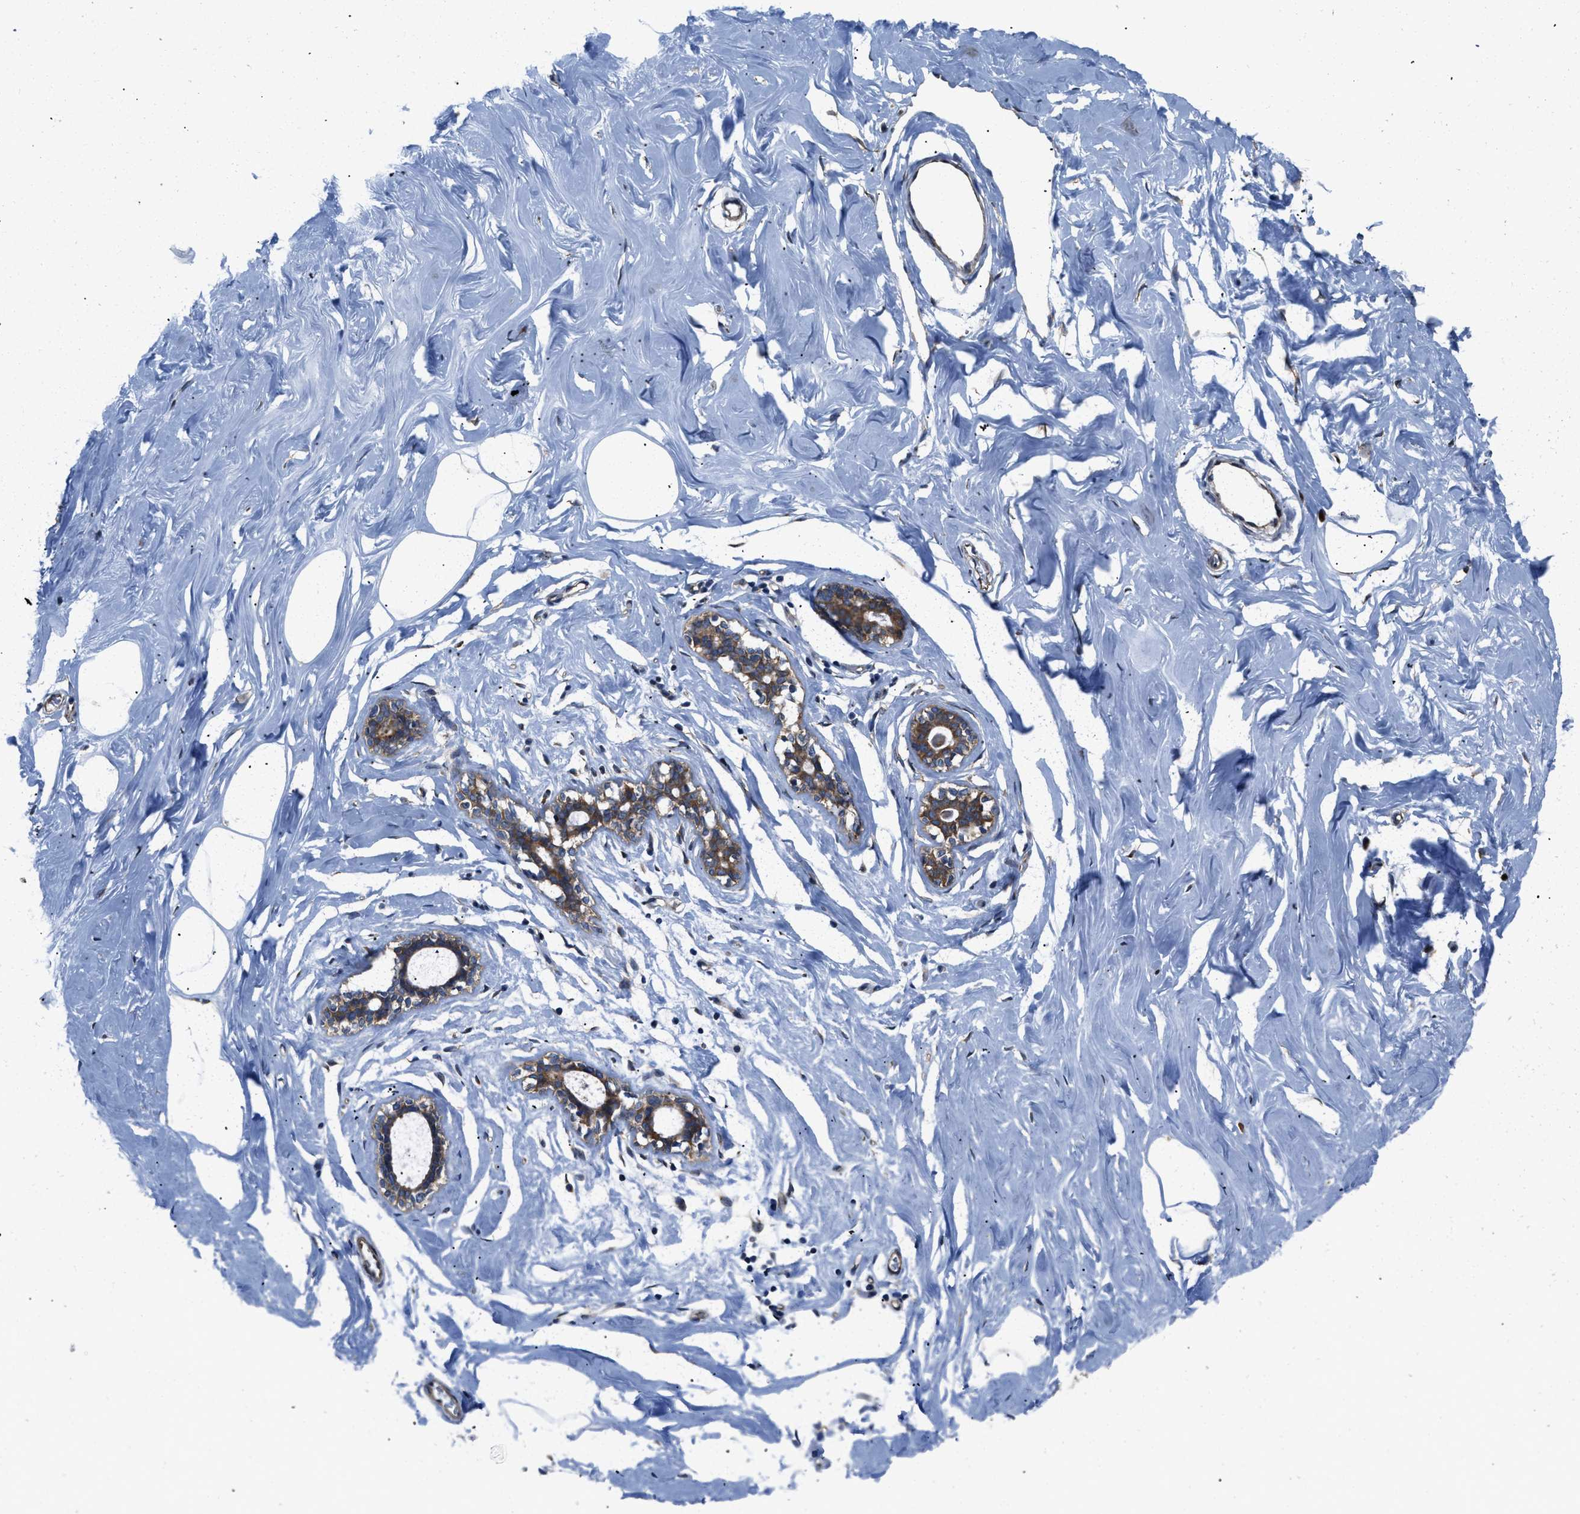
{"staining": {"intensity": "weak", "quantity": ">75%", "location": "cytoplasmic/membranous"}, "tissue": "adipose tissue", "cell_type": "Adipocytes", "image_type": "normal", "snomed": [{"axis": "morphology", "description": "Normal tissue, NOS"}, {"axis": "morphology", "description": "Fibrosis, NOS"}, {"axis": "topography", "description": "Breast"}, {"axis": "topography", "description": "Adipose tissue"}], "caption": "About >75% of adipocytes in unremarkable adipose tissue exhibit weak cytoplasmic/membranous protein staining as visualized by brown immunohistochemical staining.", "gene": "CEP128", "patient": {"sex": "female", "age": 39}}